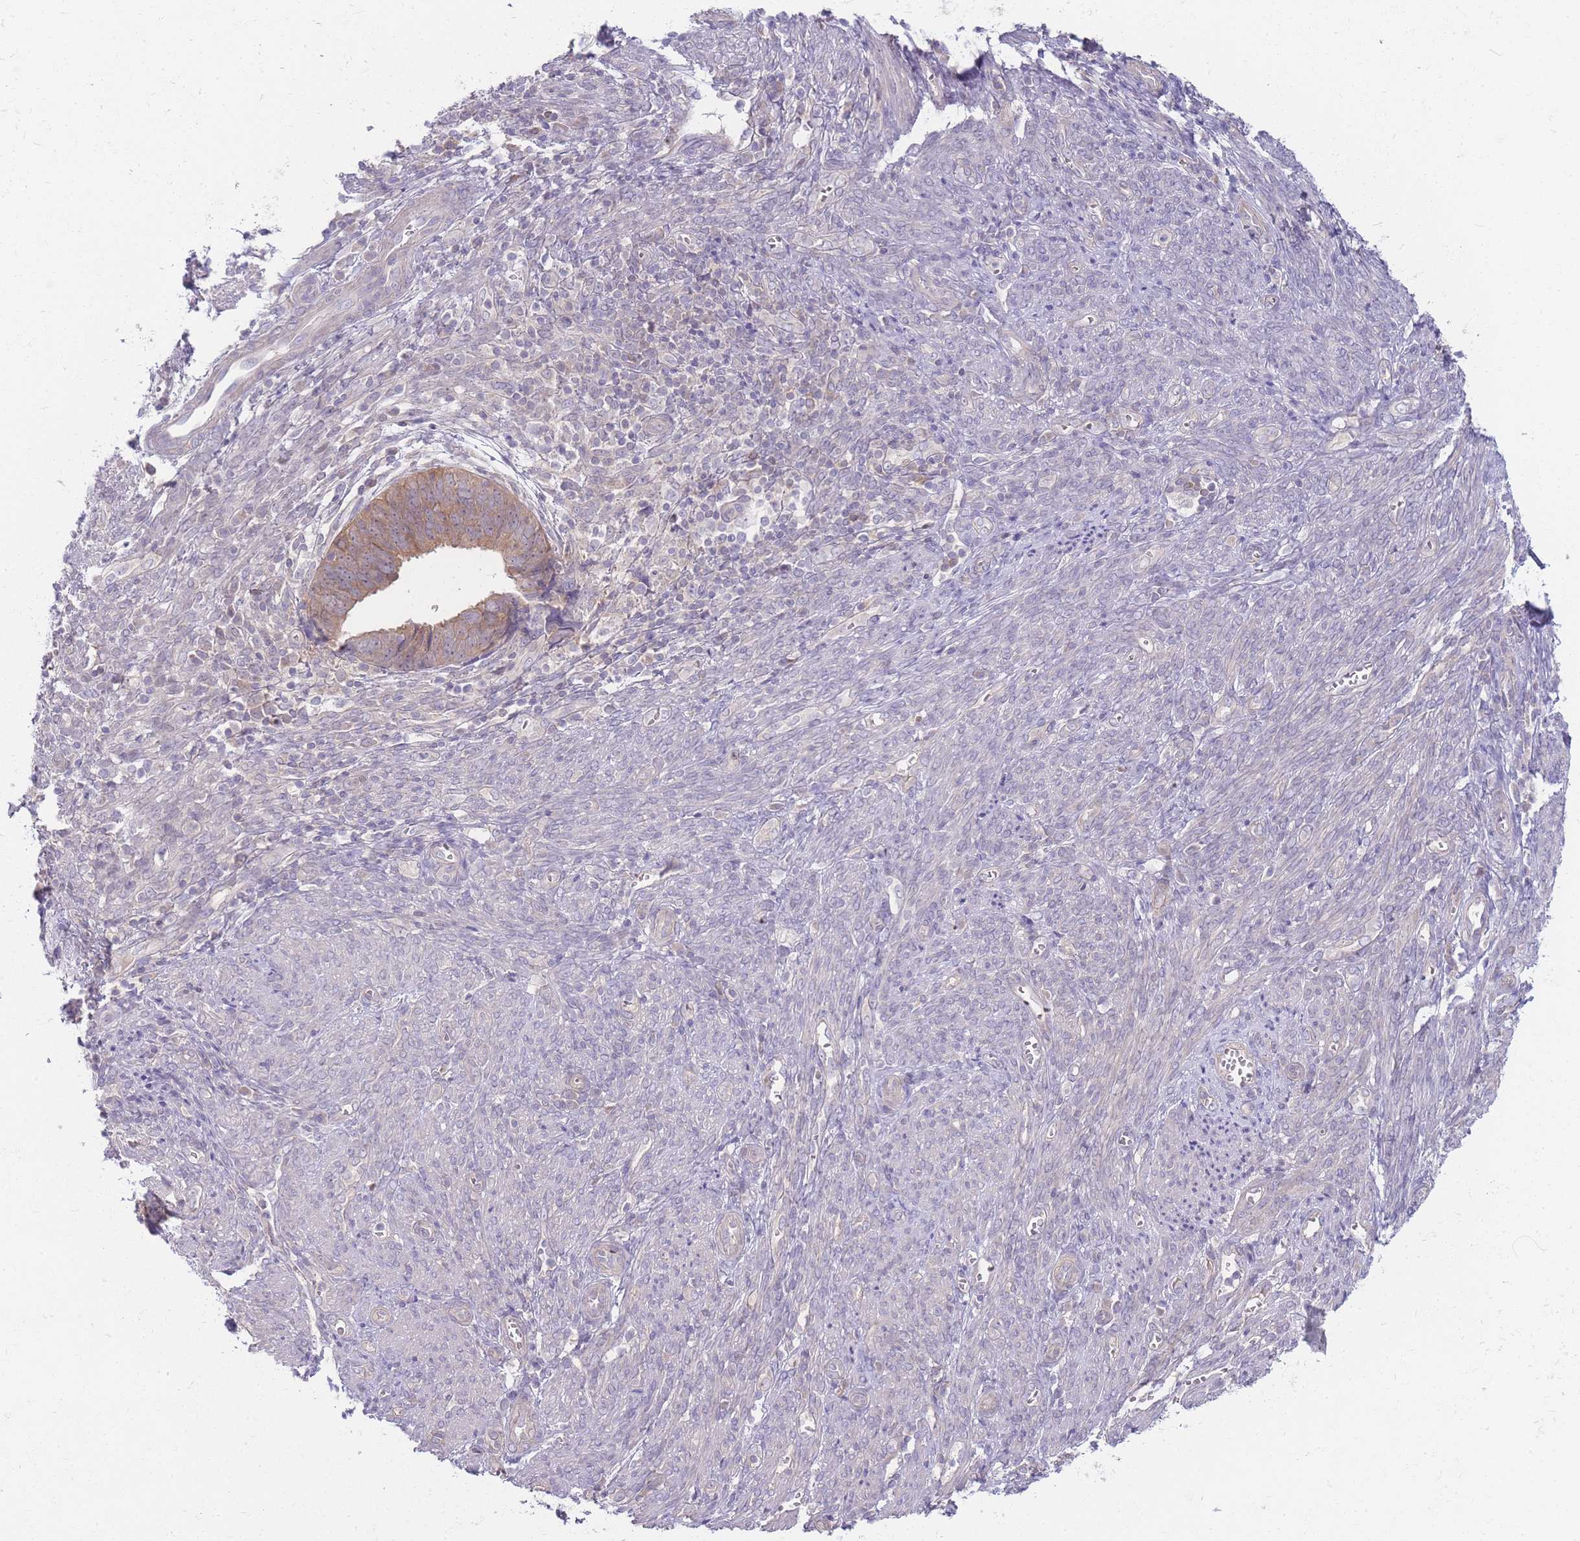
{"staining": {"intensity": "moderate", "quantity": ">75%", "location": "cytoplasmic/membranous"}, "tissue": "endometrial cancer", "cell_type": "Tumor cells", "image_type": "cancer", "snomed": [{"axis": "morphology", "description": "Adenocarcinoma, NOS"}, {"axis": "topography", "description": "Endometrium"}], "caption": "This histopathology image exhibits endometrial adenocarcinoma stained with immunohistochemistry to label a protein in brown. The cytoplasmic/membranous of tumor cells show moderate positivity for the protein. Nuclei are counter-stained blue.", "gene": "SPHKAP", "patient": {"sex": "female", "age": 75}}